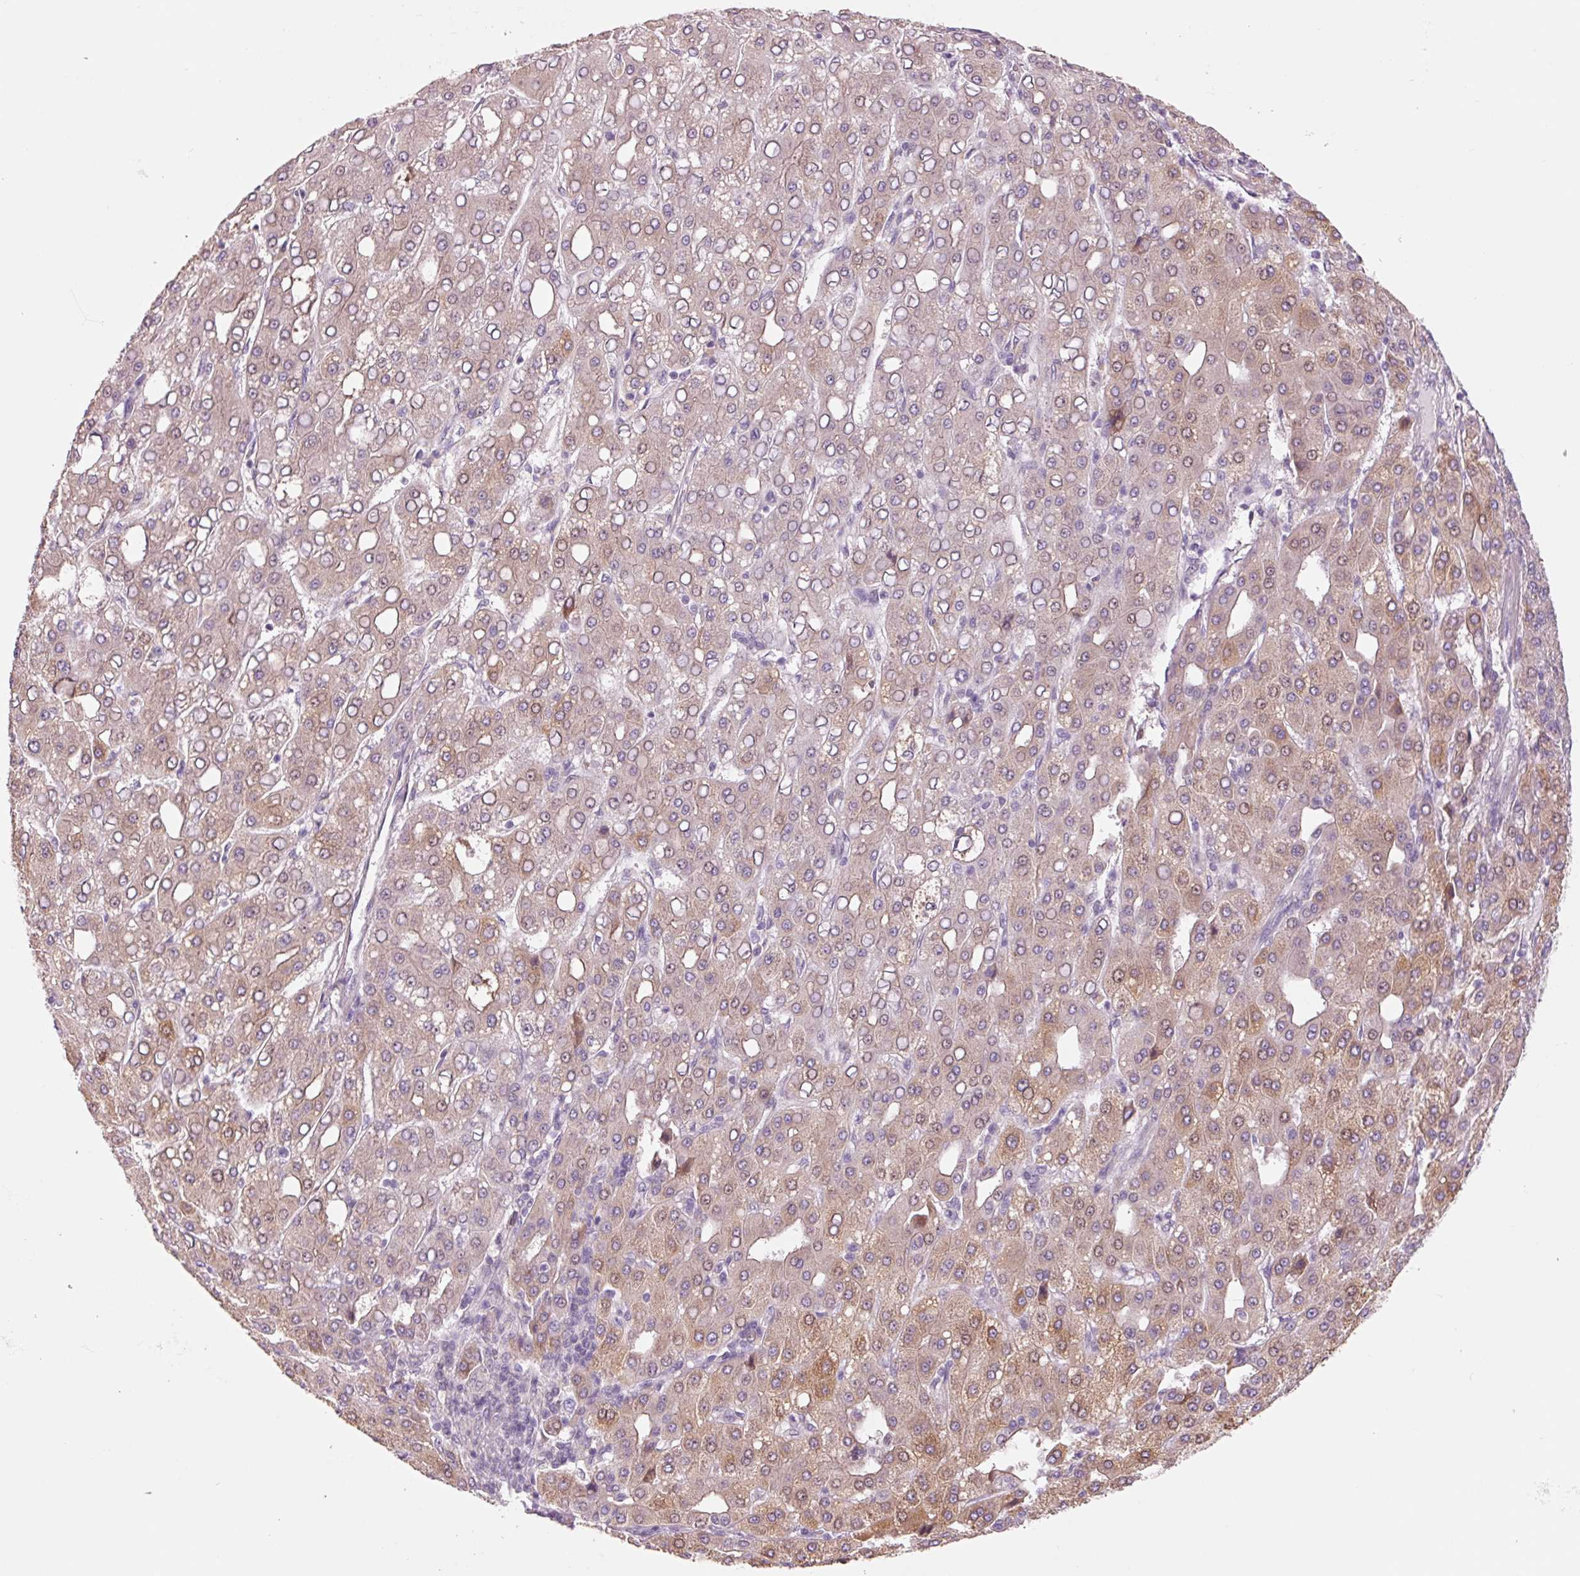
{"staining": {"intensity": "weak", "quantity": "<25%", "location": "cytoplasmic/membranous,nuclear"}, "tissue": "liver cancer", "cell_type": "Tumor cells", "image_type": "cancer", "snomed": [{"axis": "morphology", "description": "Carcinoma, Hepatocellular, NOS"}, {"axis": "topography", "description": "Liver"}], "caption": "Liver cancer was stained to show a protein in brown. There is no significant staining in tumor cells.", "gene": "DAPP1", "patient": {"sex": "male", "age": 65}}